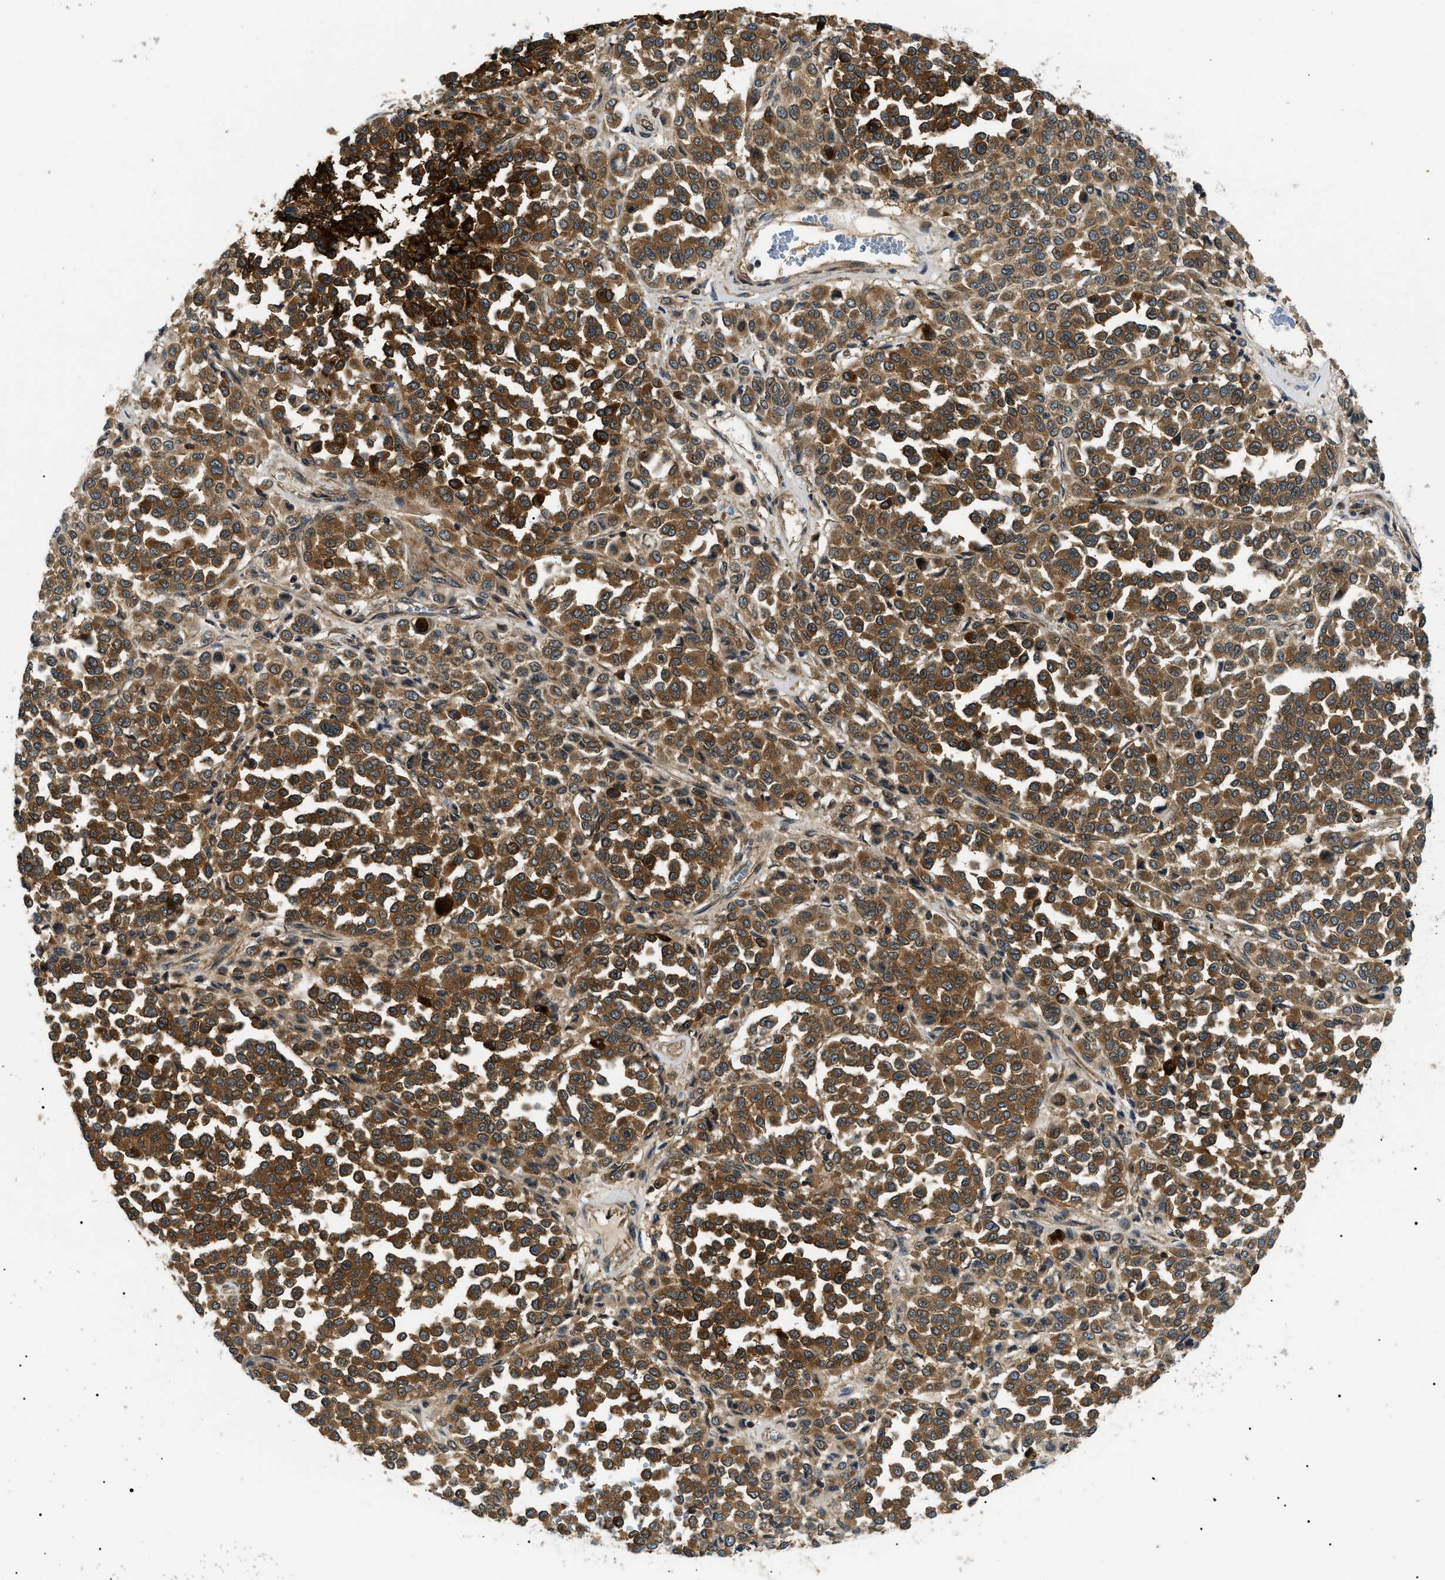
{"staining": {"intensity": "strong", "quantity": ">75%", "location": "cytoplasmic/membranous"}, "tissue": "melanoma", "cell_type": "Tumor cells", "image_type": "cancer", "snomed": [{"axis": "morphology", "description": "Malignant melanoma, Metastatic site"}, {"axis": "topography", "description": "Pancreas"}], "caption": "The immunohistochemical stain highlights strong cytoplasmic/membranous expression in tumor cells of melanoma tissue. (Stains: DAB (3,3'-diaminobenzidine) in brown, nuclei in blue, Microscopy: brightfield microscopy at high magnification).", "gene": "ATP6AP1", "patient": {"sex": "female", "age": 30}}